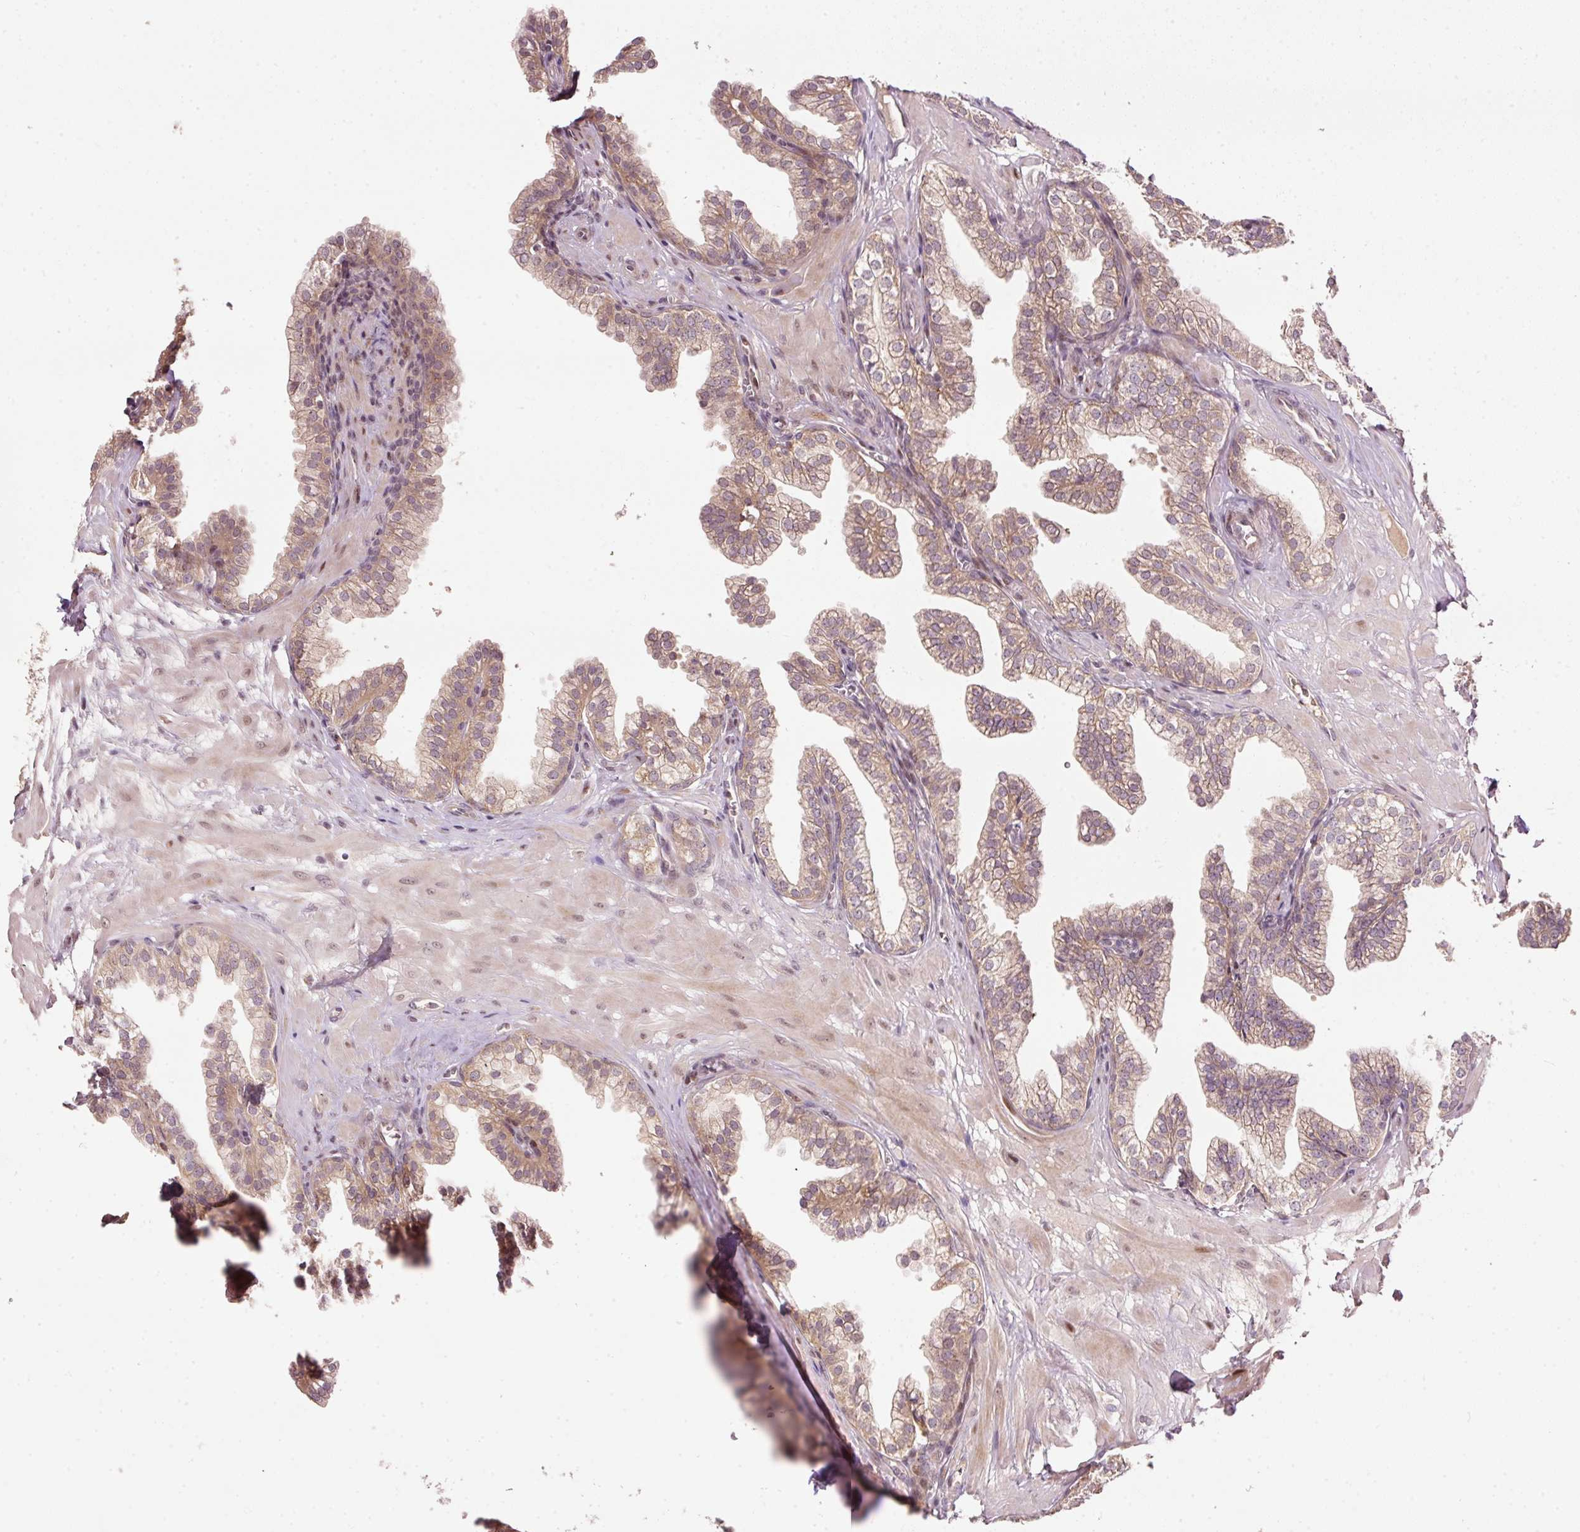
{"staining": {"intensity": "moderate", "quantity": "25%-75%", "location": "cytoplasmic/membranous"}, "tissue": "prostate", "cell_type": "Glandular cells", "image_type": "normal", "snomed": [{"axis": "morphology", "description": "Normal tissue, NOS"}, {"axis": "topography", "description": "Prostate"}, {"axis": "topography", "description": "Peripheral nerve tissue"}], "caption": "Prostate stained with immunohistochemistry (IHC) exhibits moderate cytoplasmic/membranous positivity in approximately 25%-75% of glandular cells. (DAB = brown stain, brightfield microscopy at high magnification).", "gene": "PCDHB1", "patient": {"sex": "male", "age": 55}}